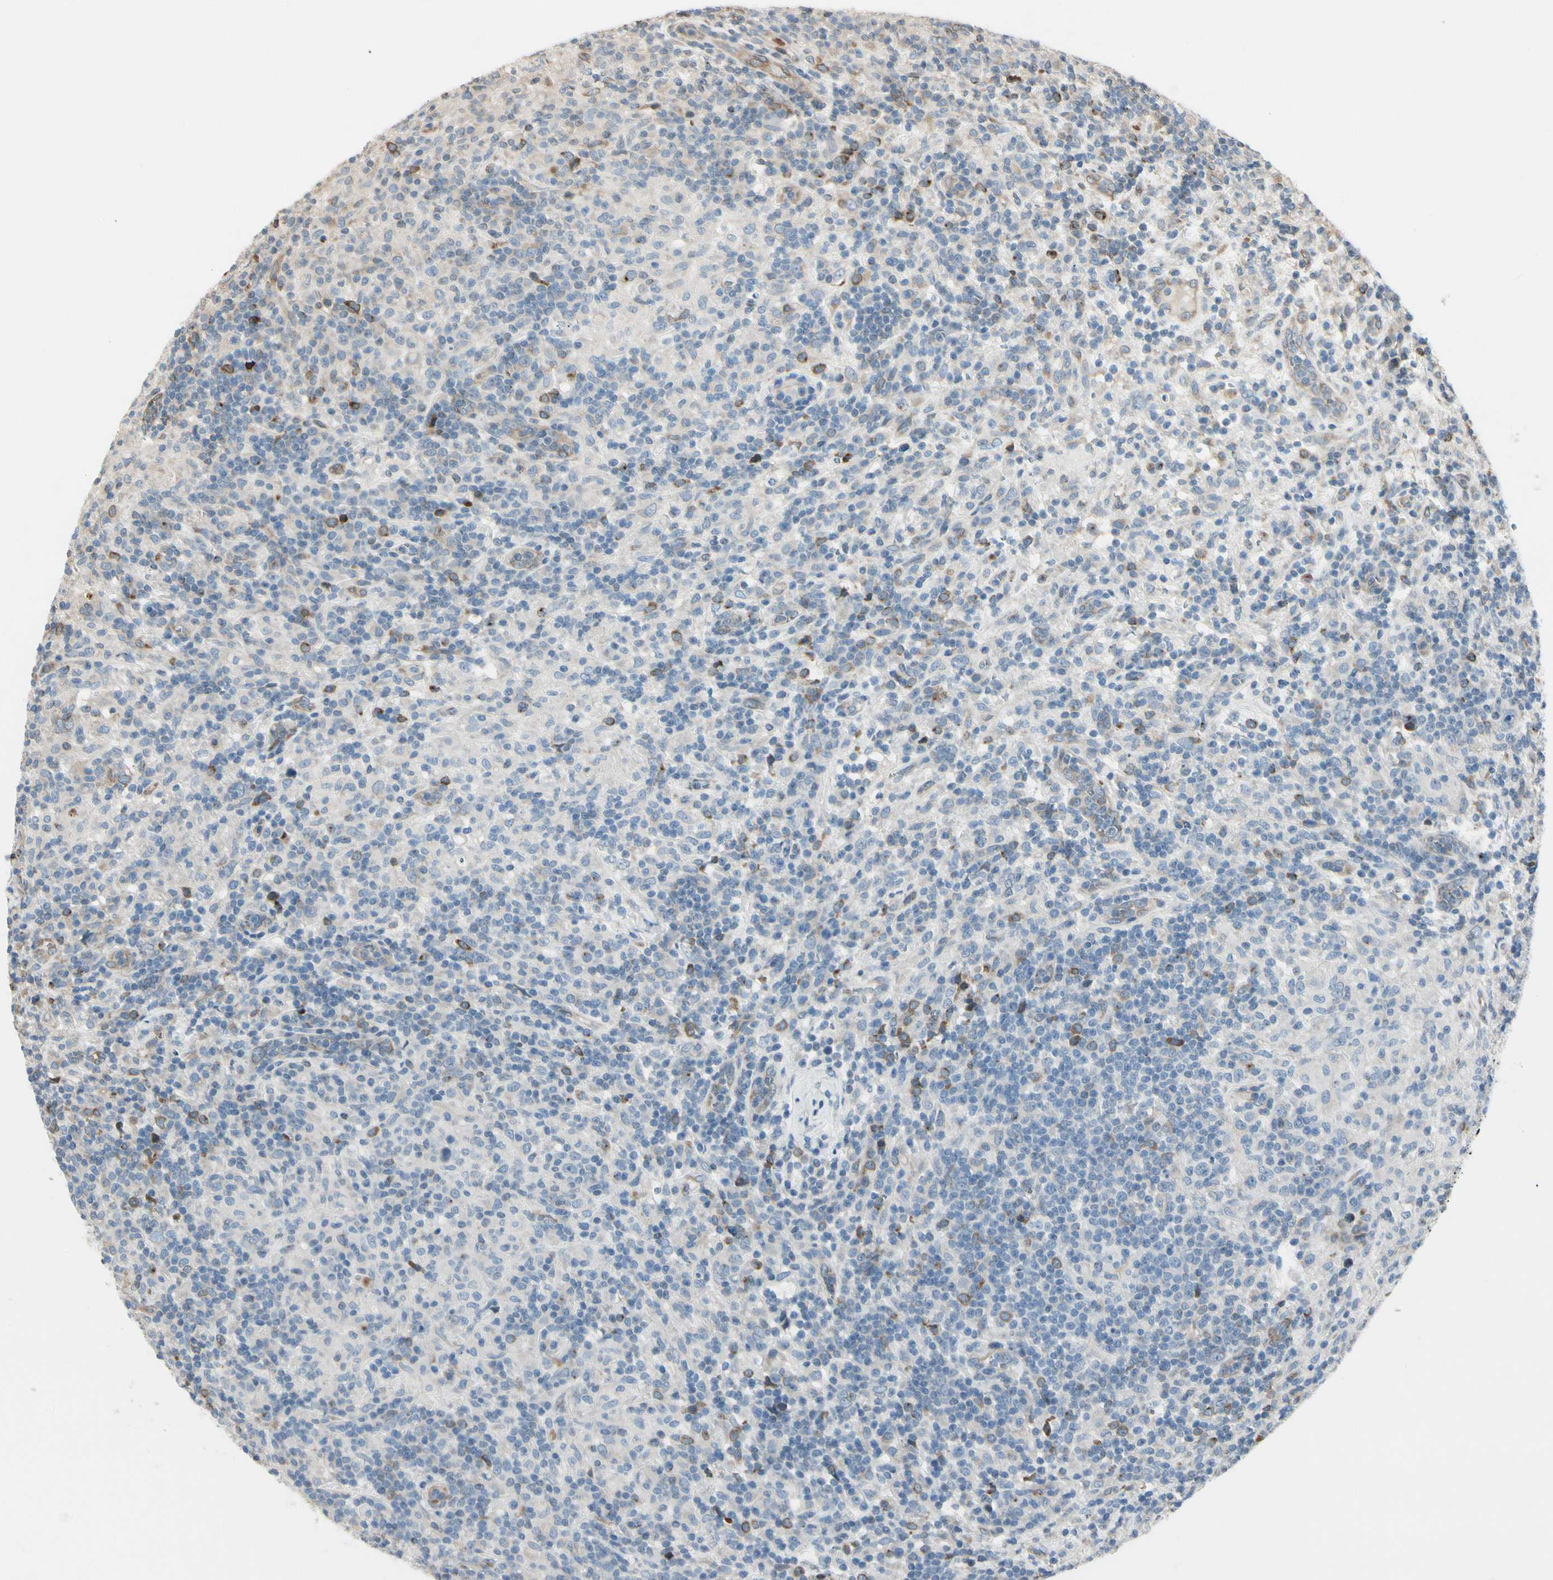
{"staining": {"intensity": "negative", "quantity": "none", "location": "none"}, "tissue": "lymphoma", "cell_type": "Tumor cells", "image_type": "cancer", "snomed": [{"axis": "morphology", "description": "Hodgkin's disease, NOS"}, {"axis": "topography", "description": "Lymph node"}], "caption": "Immunohistochemical staining of human lymphoma displays no significant positivity in tumor cells.", "gene": "NUCB2", "patient": {"sex": "male", "age": 70}}